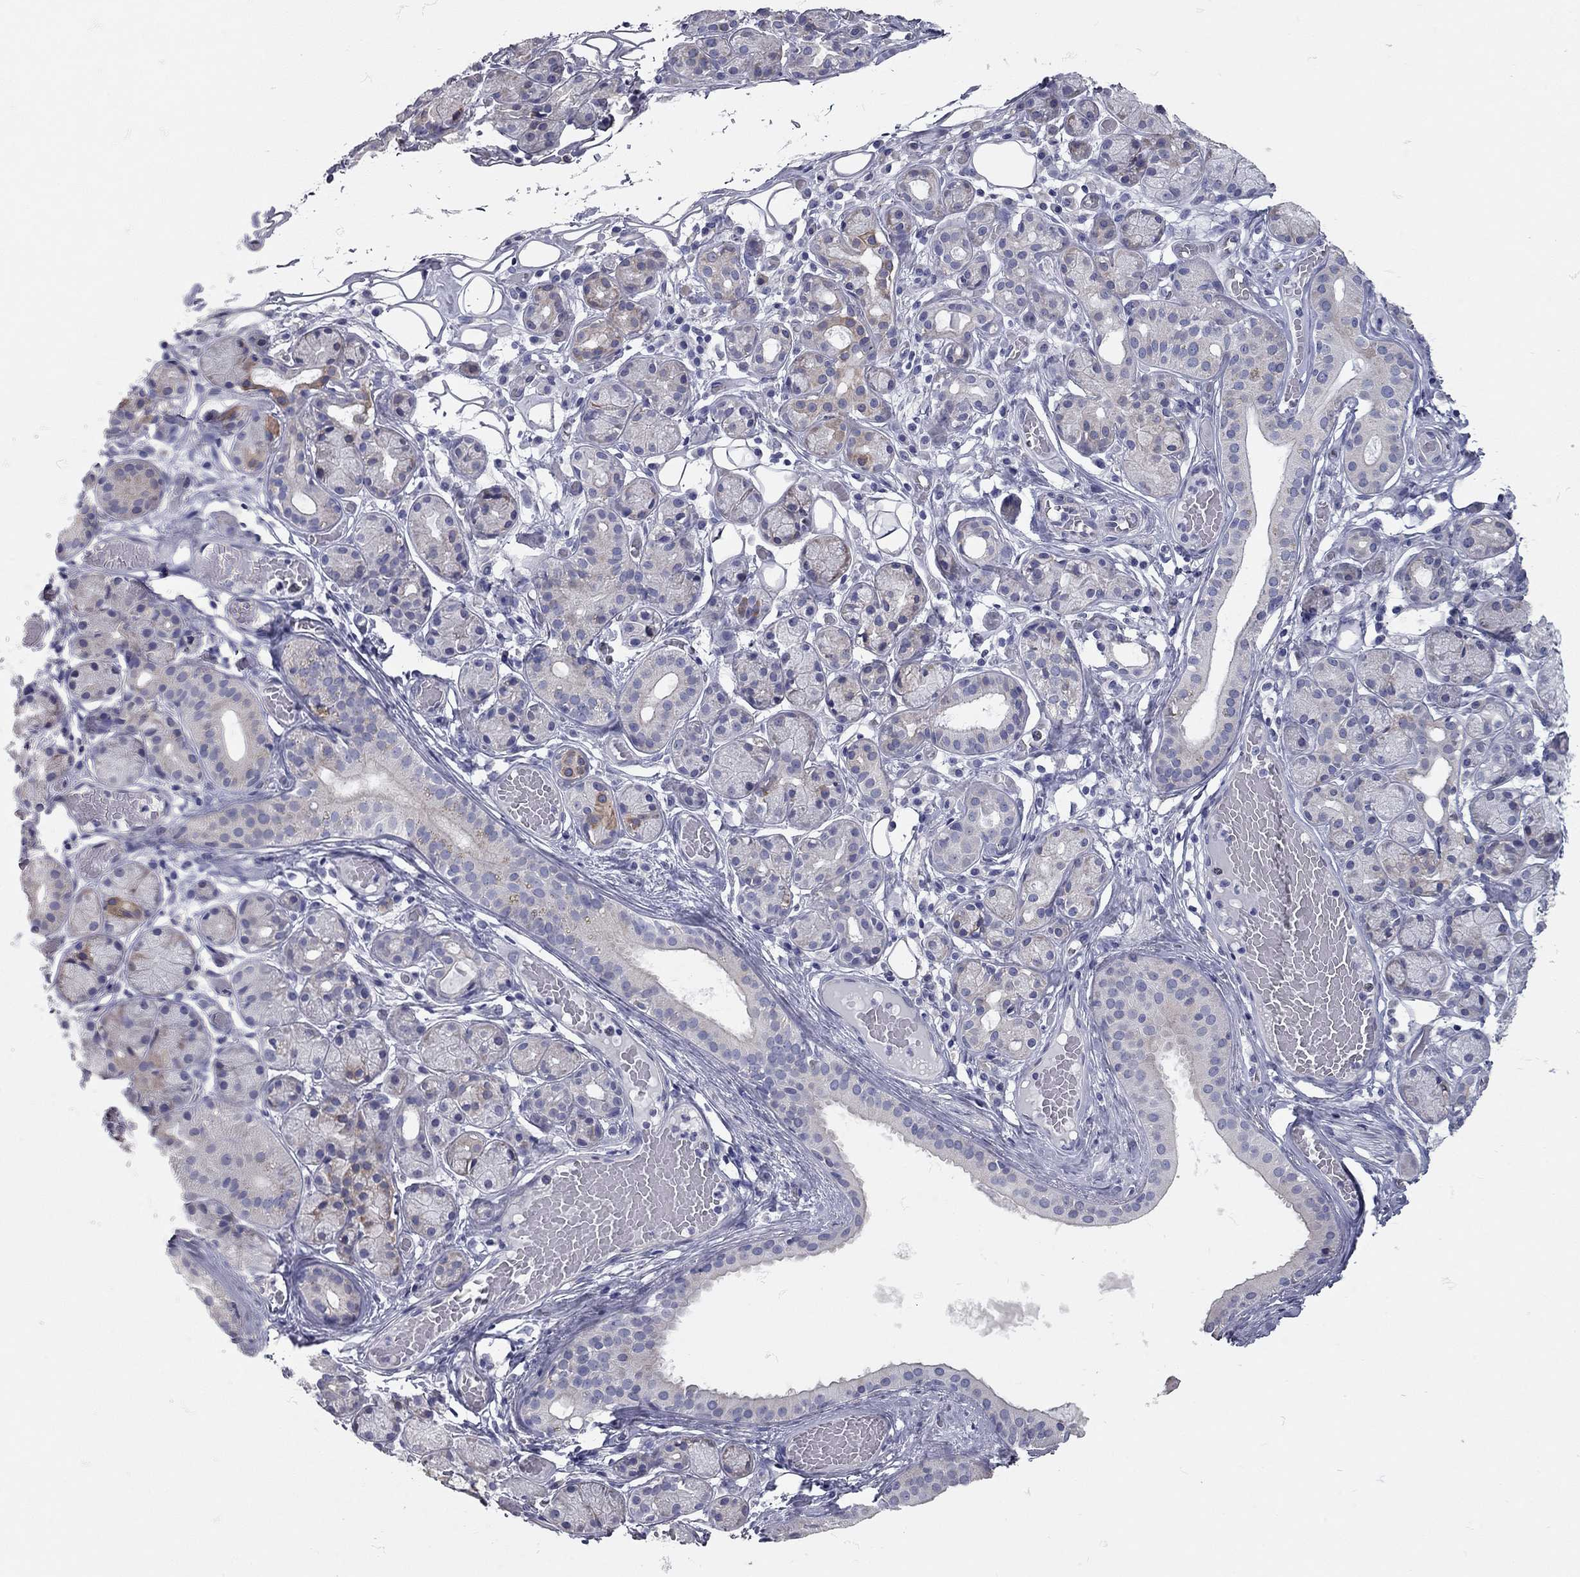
{"staining": {"intensity": "negative", "quantity": "none", "location": "none"}, "tissue": "salivary gland", "cell_type": "Glandular cells", "image_type": "normal", "snomed": [{"axis": "morphology", "description": "Normal tissue, NOS"}, {"axis": "topography", "description": "Salivary gland"}, {"axis": "topography", "description": "Peripheral nerve tissue"}], "caption": "DAB immunohistochemical staining of benign human salivary gland exhibits no significant expression in glandular cells.", "gene": "XAGE2", "patient": {"sex": "male", "age": 71}}